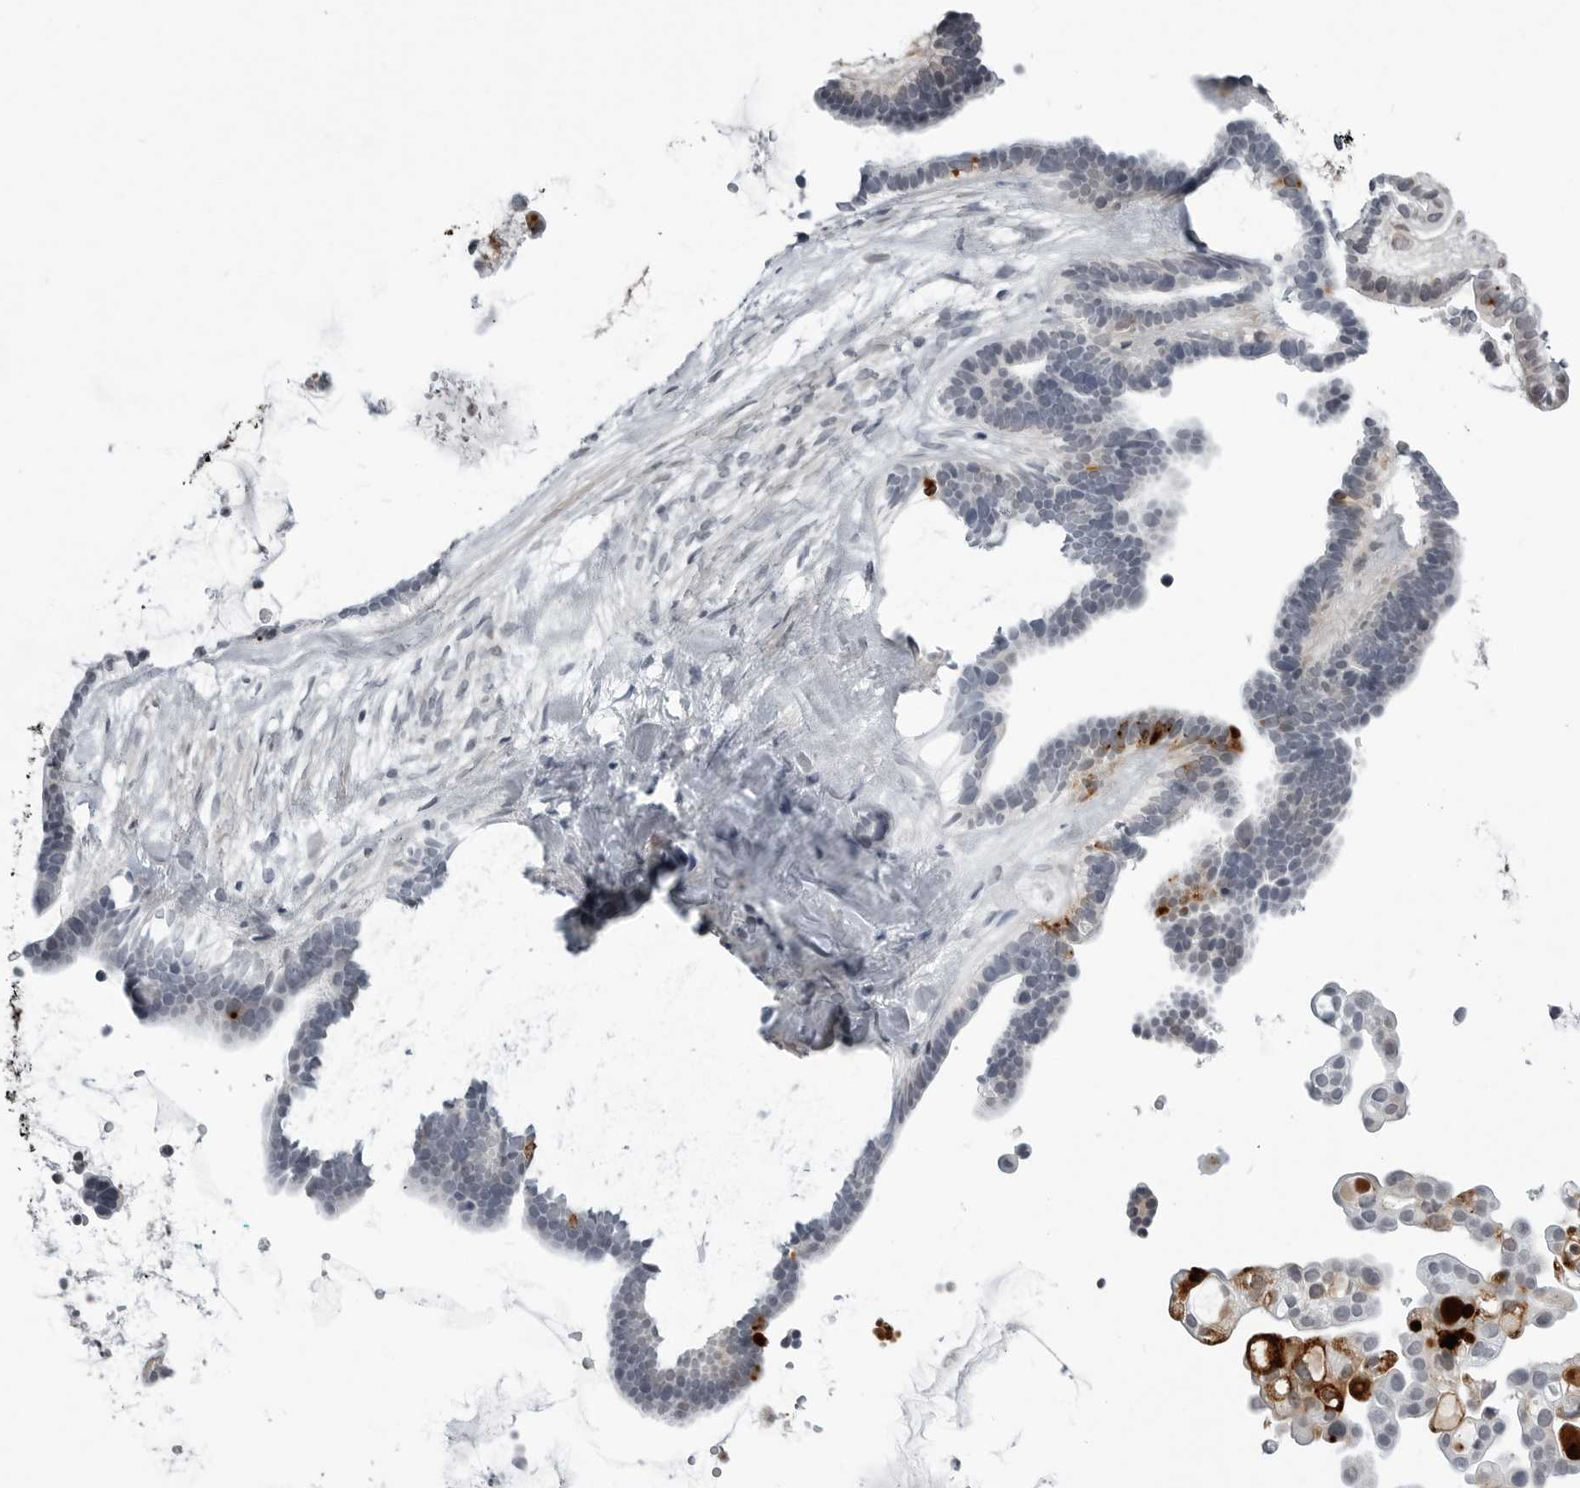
{"staining": {"intensity": "negative", "quantity": "none", "location": "none"}, "tissue": "ovarian cancer", "cell_type": "Tumor cells", "image_type": "cancer", "snomed": [{"axis": "morphology", "description": "Cystadenocarcinoma, serous, NOS"}, {"axis": "topography", "description": "Ovary"}], "caption": "Immunohistochemistry photomicrograph of human serous cystadenocarcinoma (ovarian) stained for a protein (brown), which reveals no expression in tumor cells.", "gene": "CXCR5", "patient": {"sex": "female", "age": 56}}